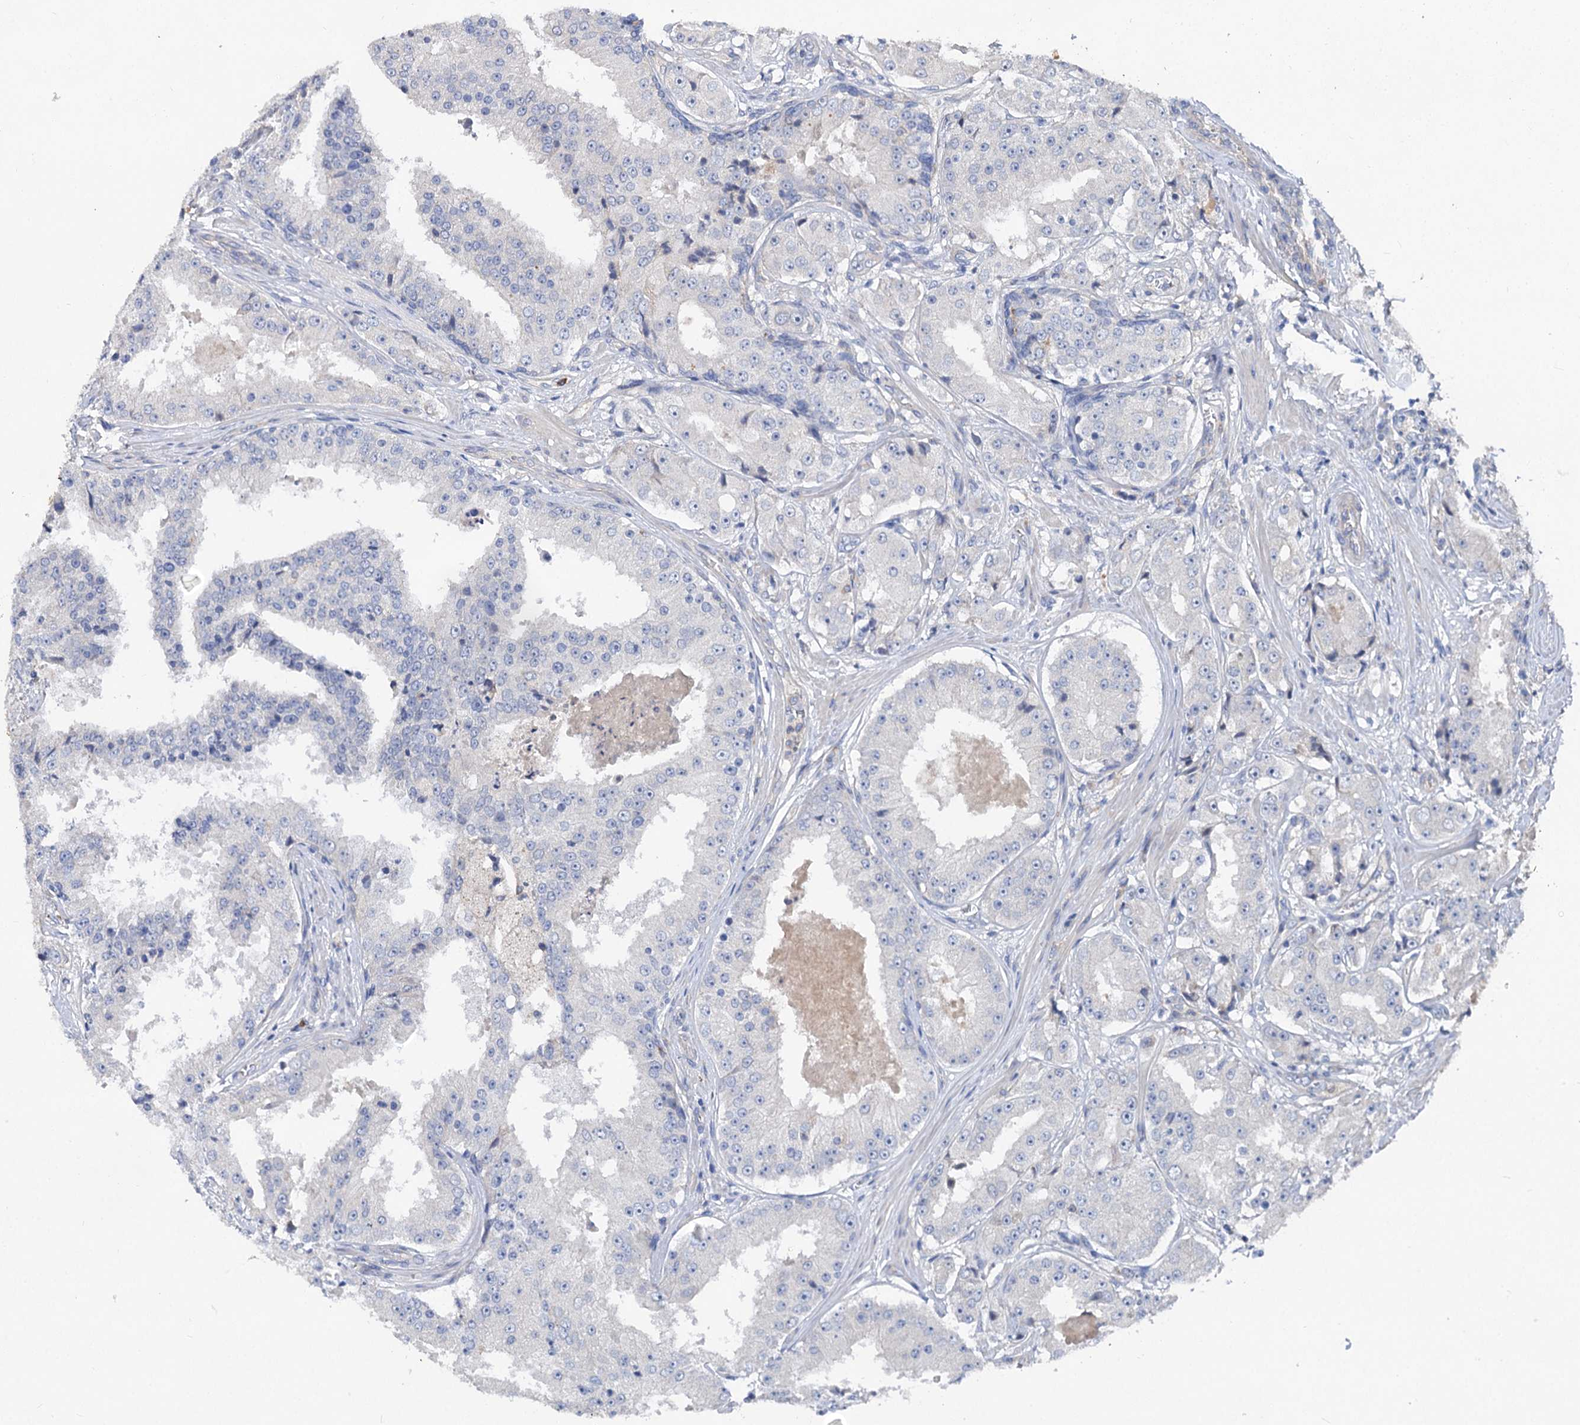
{"staining": {"intensity": "negative", "quantity": "none", "location": "none"}, "tissue": "prostate cancer", "cell_type": "Tumor cells", "image_type": "cancer", "snomed": [{"axis": "morphology", "description": "Adenocarcinoma, High grade"}, {"axis": "topography", "description": "Prostate"}], "caption": "Tumor cells show no significant positivity in prostate cancer (high-grade adenocarcinoma).", "gene": "HVCN1", "patient": {"sex": "male", "age": 73}}